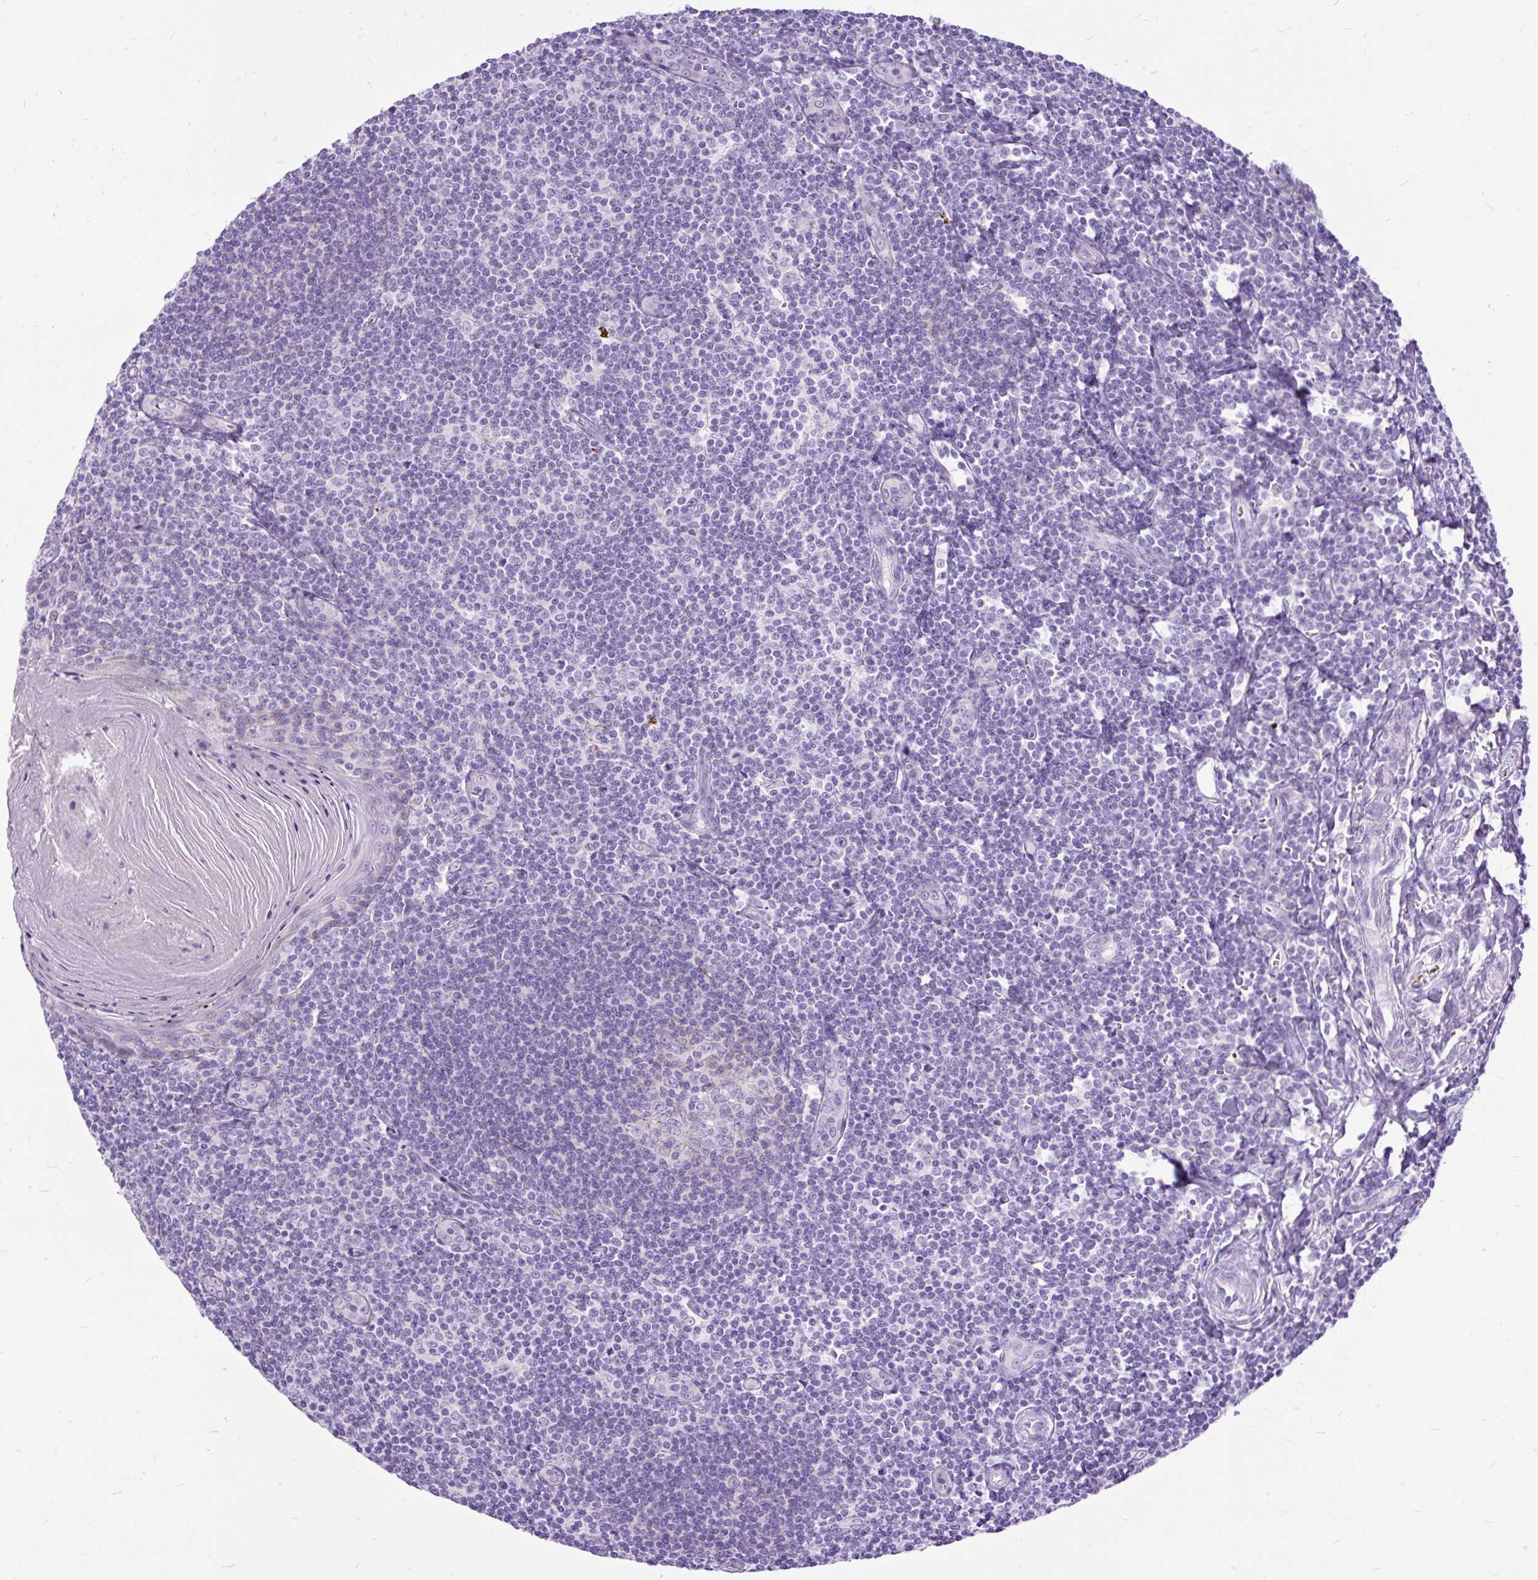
{"staining": {"intensity": "negative", "quantity": "none", "location": "none"}, "tissue": "tonsil", "cell_type": "Germinal center cells", "image_type": "normal", "snomed": [{"axis": "morphology", "description": "Normal tissue, NOS"}, {"axis": "topography", "description": "Tonsil"}], "caption": "The histopathology image shows no significant expression in germinal center cells of tonsil. (DAB immunohistochemistry visualized using brightfield microscopy, high magnification).", "gene": "ZNF256", "patient": {"sex": "male", "age": 27}}